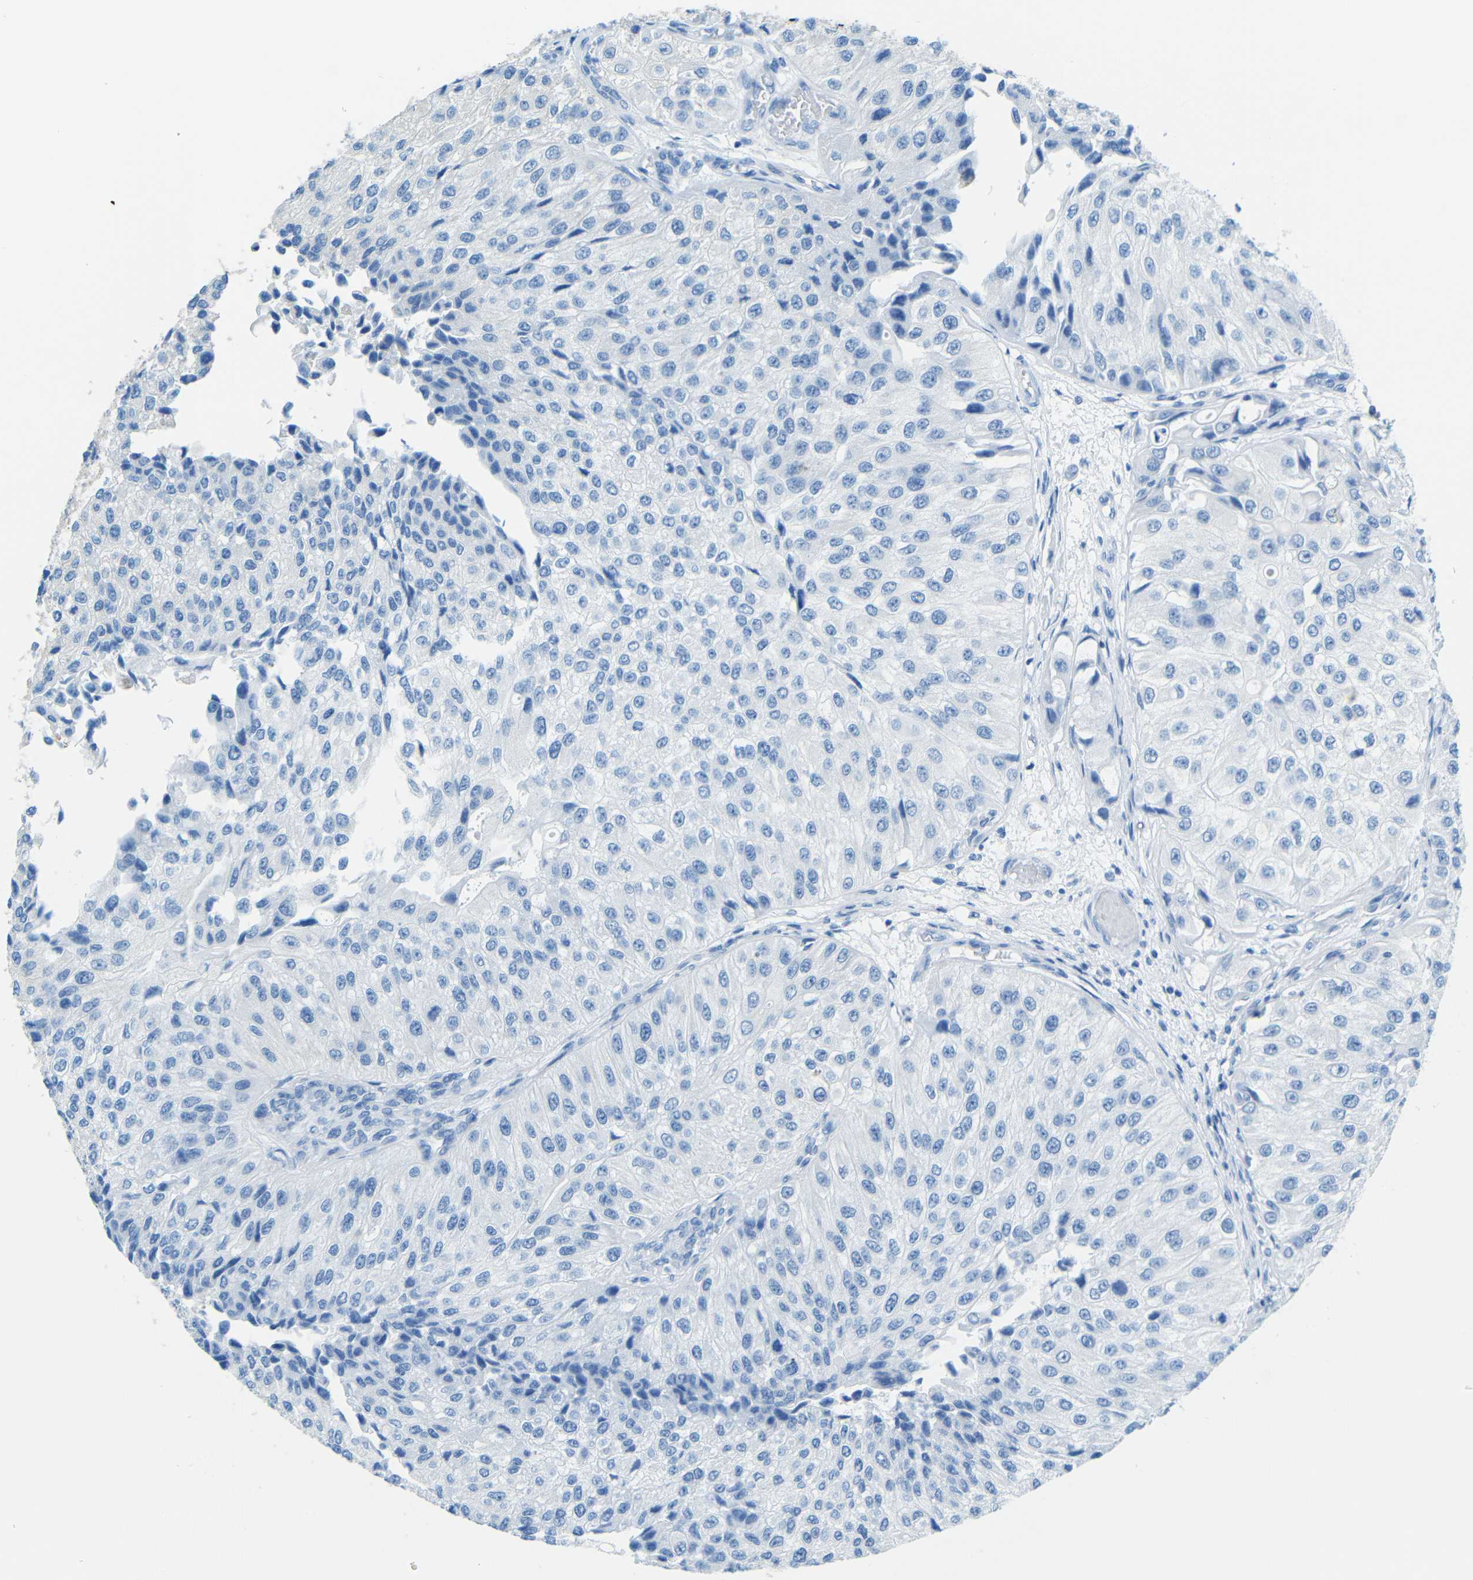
{"staining": {"intensity": "negative", "quantity": "none", "location": "none"}, "tissue": "urothelial cancer", "cell_type": "Tumor cells", "image_type": "cancer", "snomed": [{"axis": "morphology", "description": "Urothelial carcinoma, High grade"}, {"axis": "topography", "description": "Kidney"}, {"axis": "topography", "description": "Urinary bladder"}], "caption": "IHC image of neoplastic tissue: human high-grade urothelial carcinoma stained with DAB displays no significant protein staining in tumor cells.", "gene": "TUBB4B", "patient": {"sex": "male", "age": 77}}